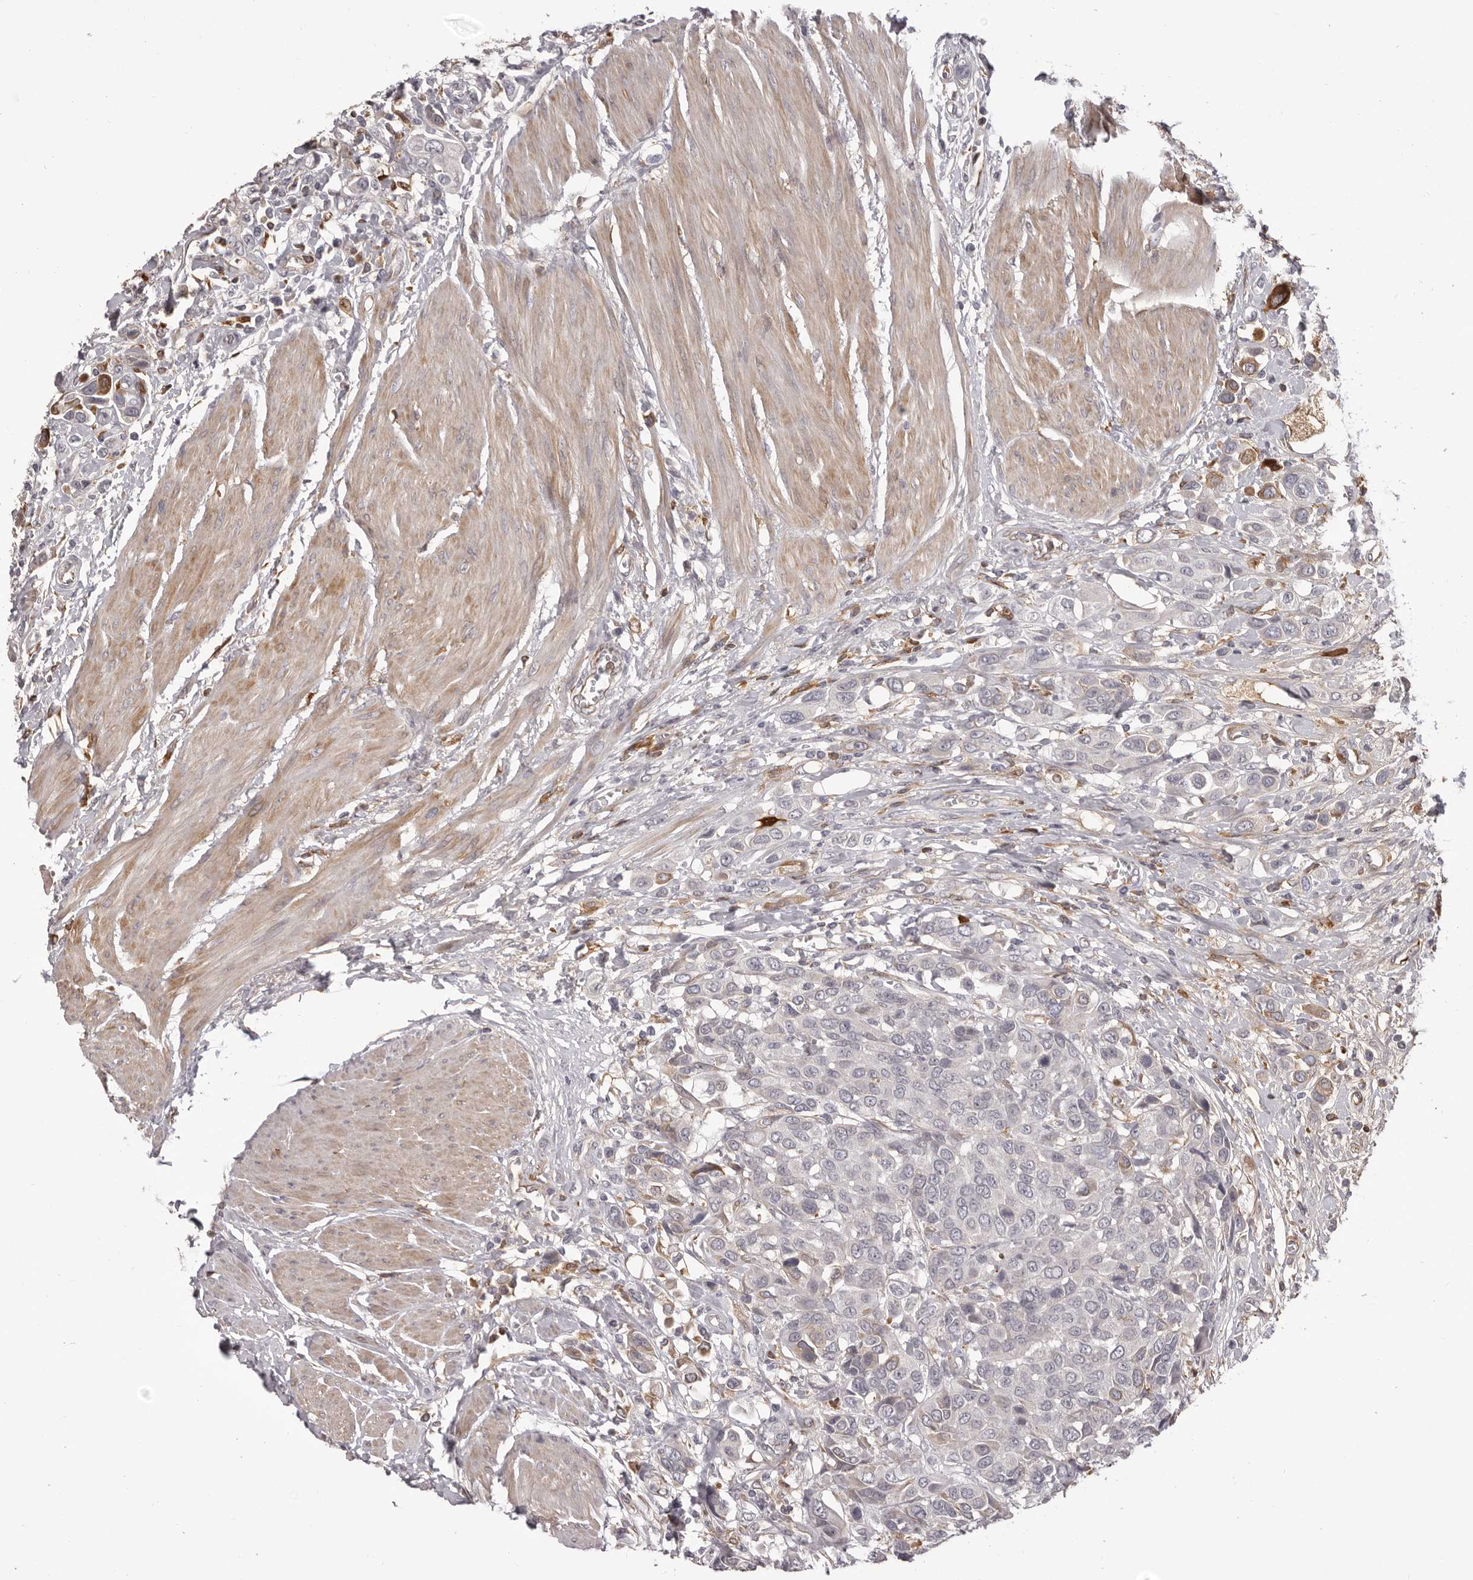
{"staining": {"intensity": "negative", "quantity": "none", "location": "none"}, "tissue": "urothelial cancer", "cell_type": "Tumor cells", "image_type": "cancer", "snomed": [{"axis": "morphology", "description": "Urothelial carcinoma, High grade"}, {"axis": "topography", "description": "Urinary bladder"}], "caption": "Tumor cells show no significant positivity in urothelial cancer.", "gene": "OTUD3", "patient": {"sex": "male", "age": 50}}